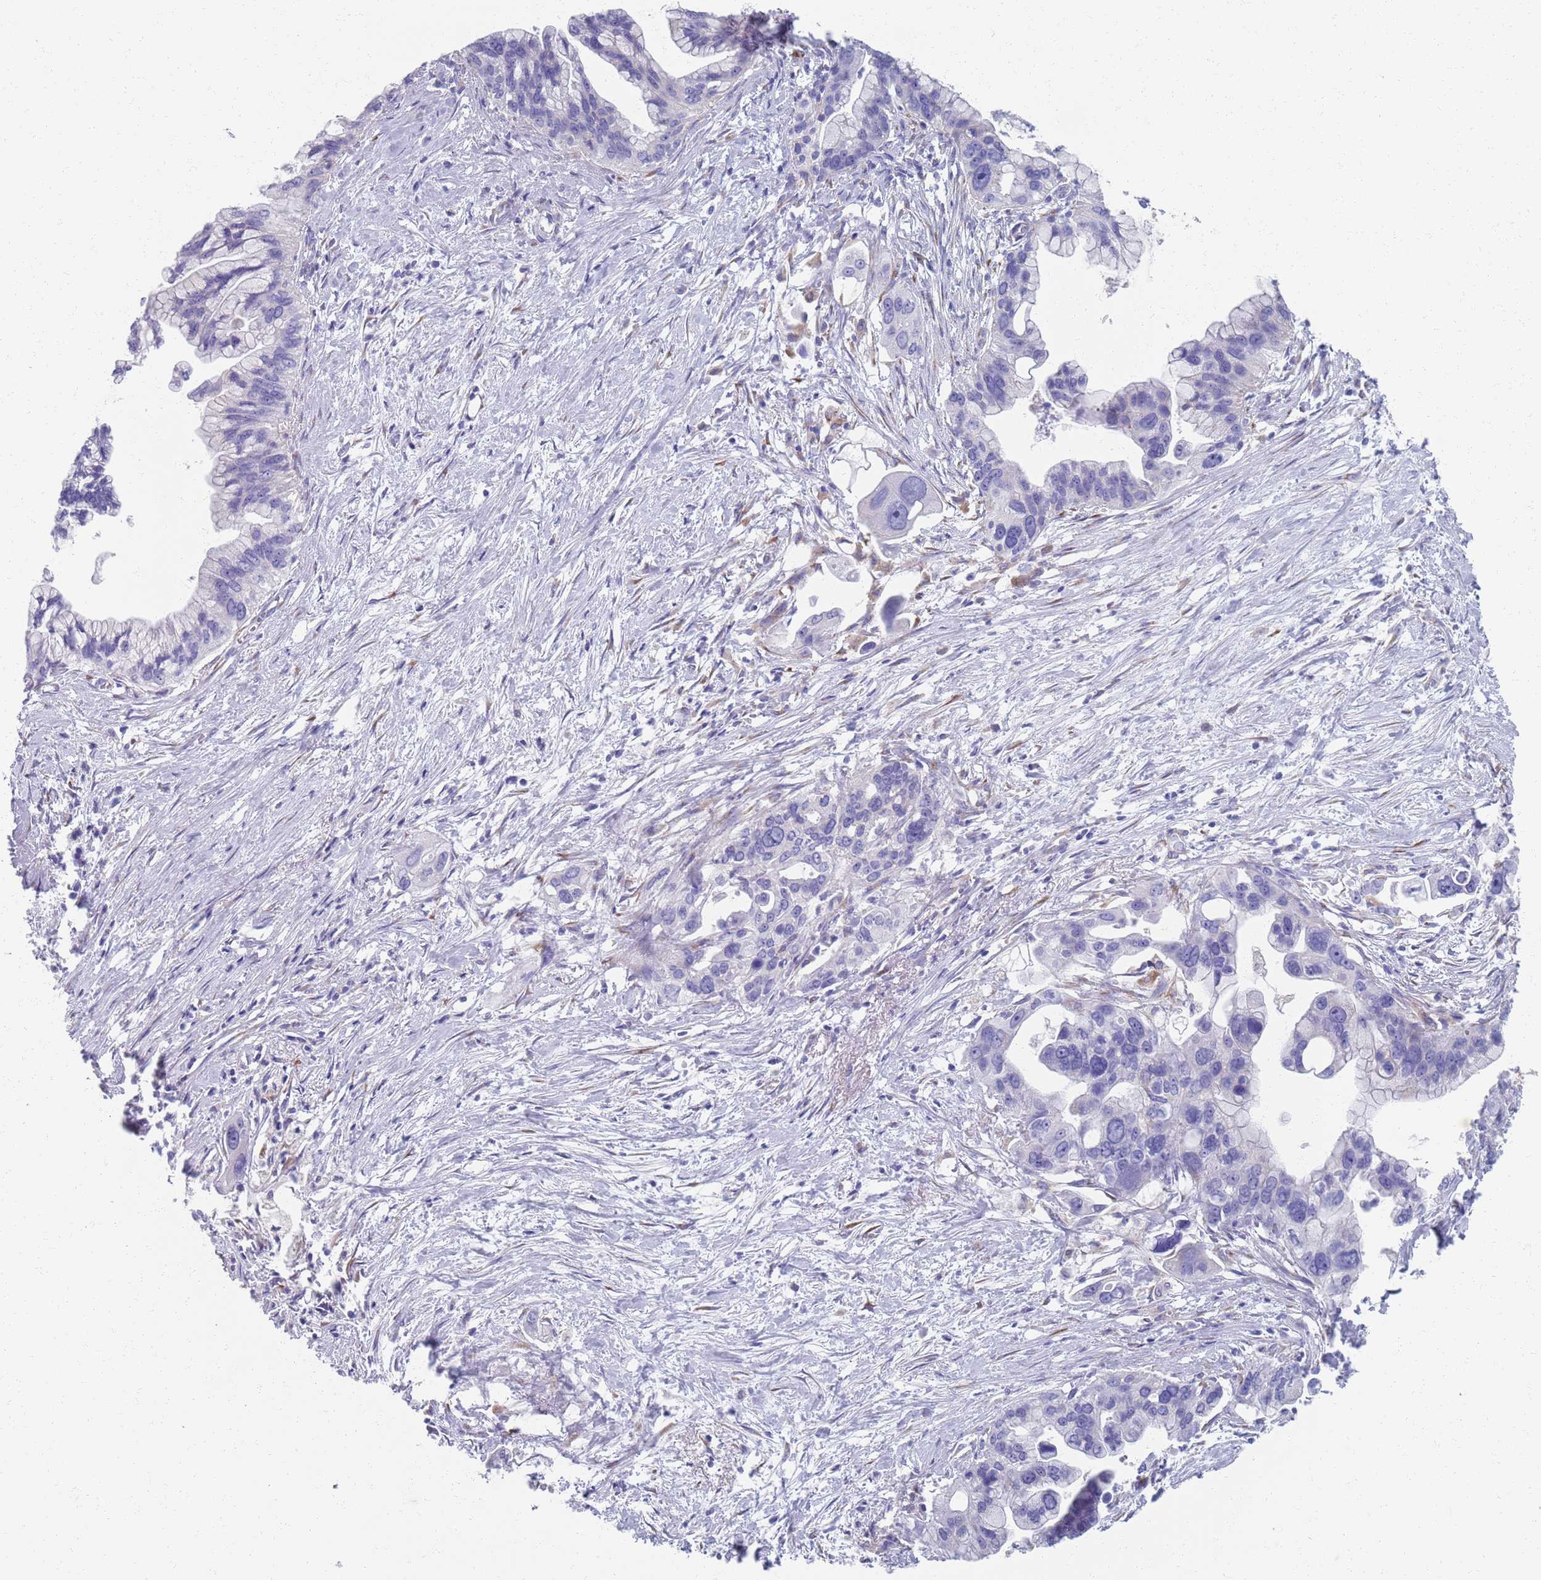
{"staining": {"intensity": "negative", "quantity": "none", "location": "none"}, "tissue": "pancreatic cancer", "cell_type": "Tumor cells", "image_type": "cancer", "snomed": [{"axis": "morphology", "description": "Adenocarcinoma, NOS"}, {"axis": "topography", "description": "Pancreas"}], "caption": "An IHC histopathology image of pancreatic adenocarcinoma is shown. There is no staining in tumor cells of pancreatic adenocarcinoma.", "gene": "PLOD1", "patient": {"sex": "female", "age": 83}}